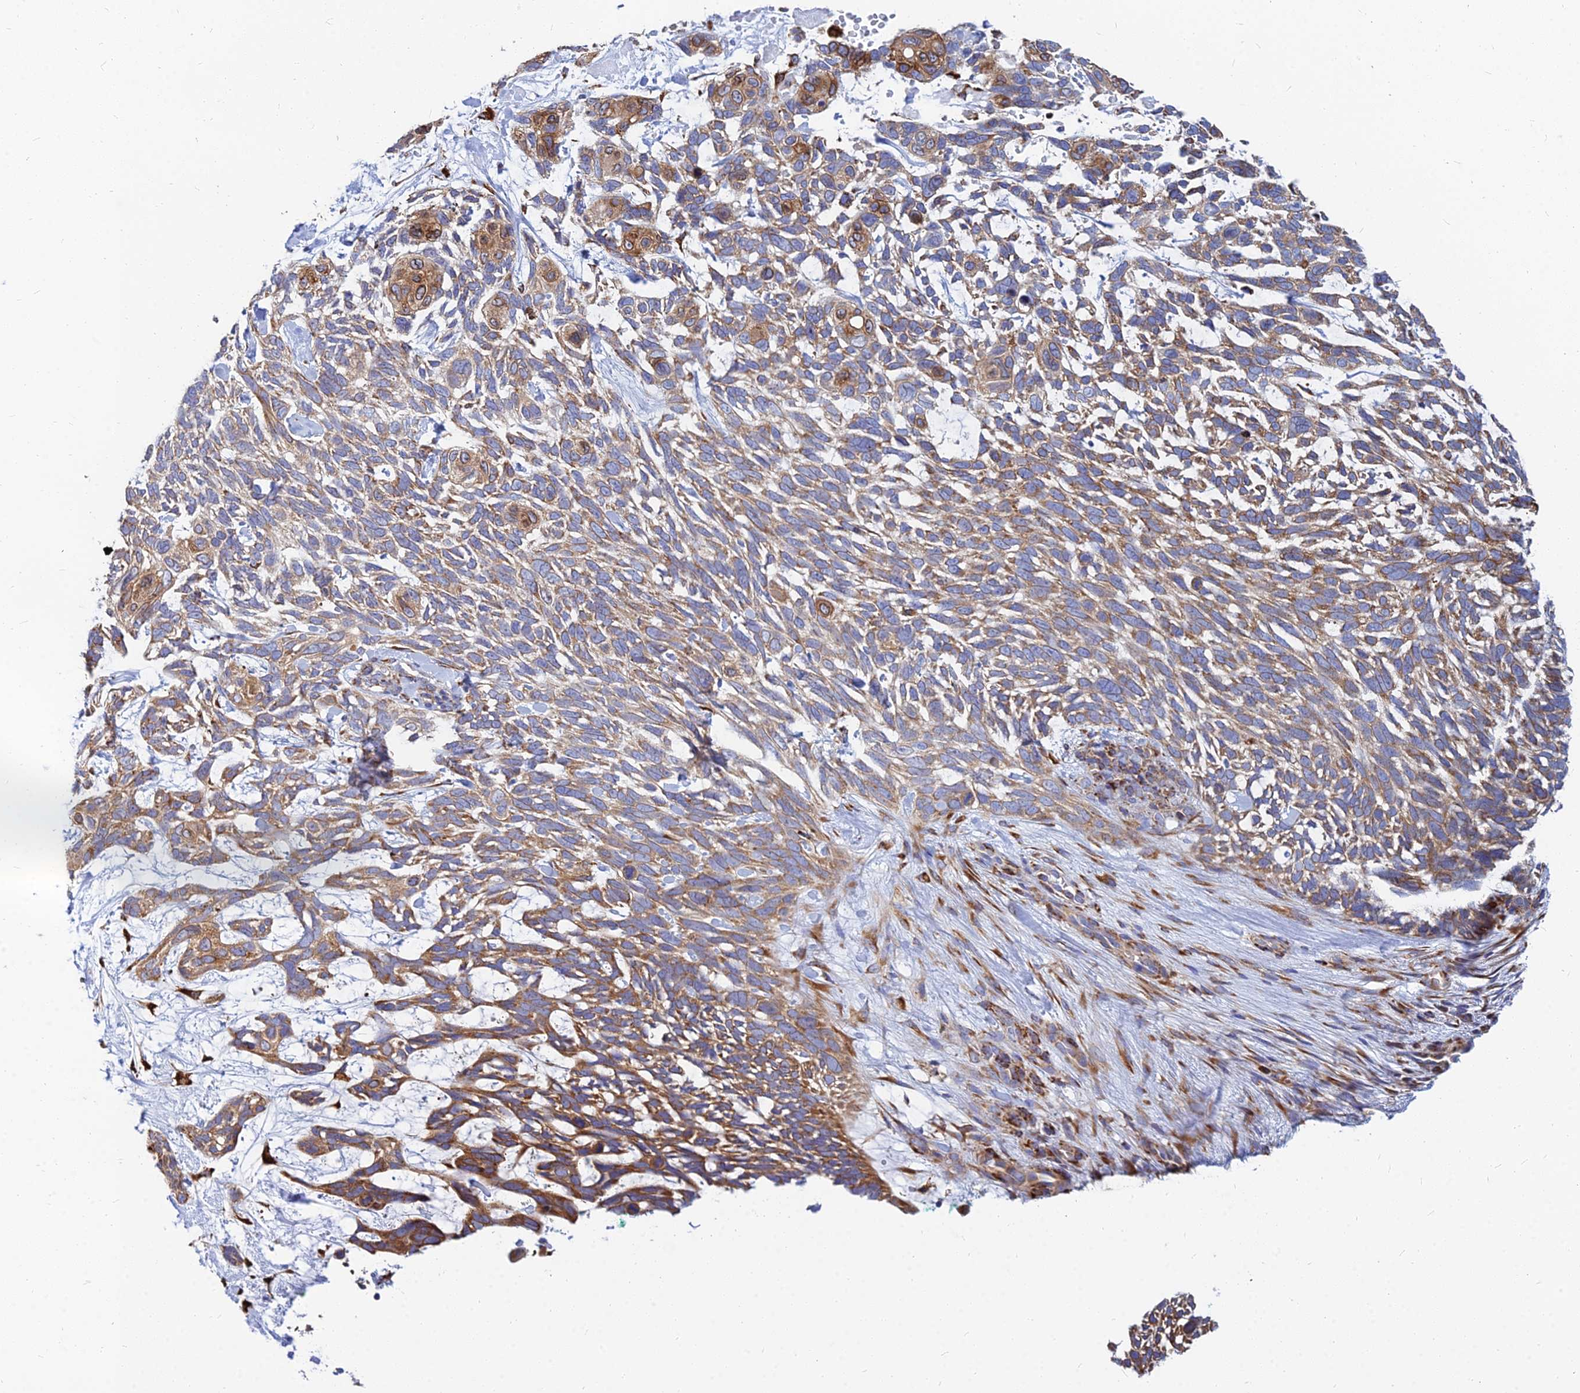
{"staining": {"intensity": "moderate", "quantity": ">75%", "location": "cytoplasmic/membranous"}, "tissue": "skin cancer", "cell_type": "Tumor cells", "image_type": "cancer", "snomed": [{"axis": "morphology", "description": "Basal cell carcinoma"}, {"axis": "topography", "description": "Skin"}], "caption": "Skin cancer was stained to show a protein in brown. There is medium levels of moderate cytoplasmic/membranous positivity in approximately >75% of tumor cells. (DAB = brown stain, brightfield microscopy at high magnification).", "gene": "CCT6B", "patient": {"sex": "male", "age": 88}}